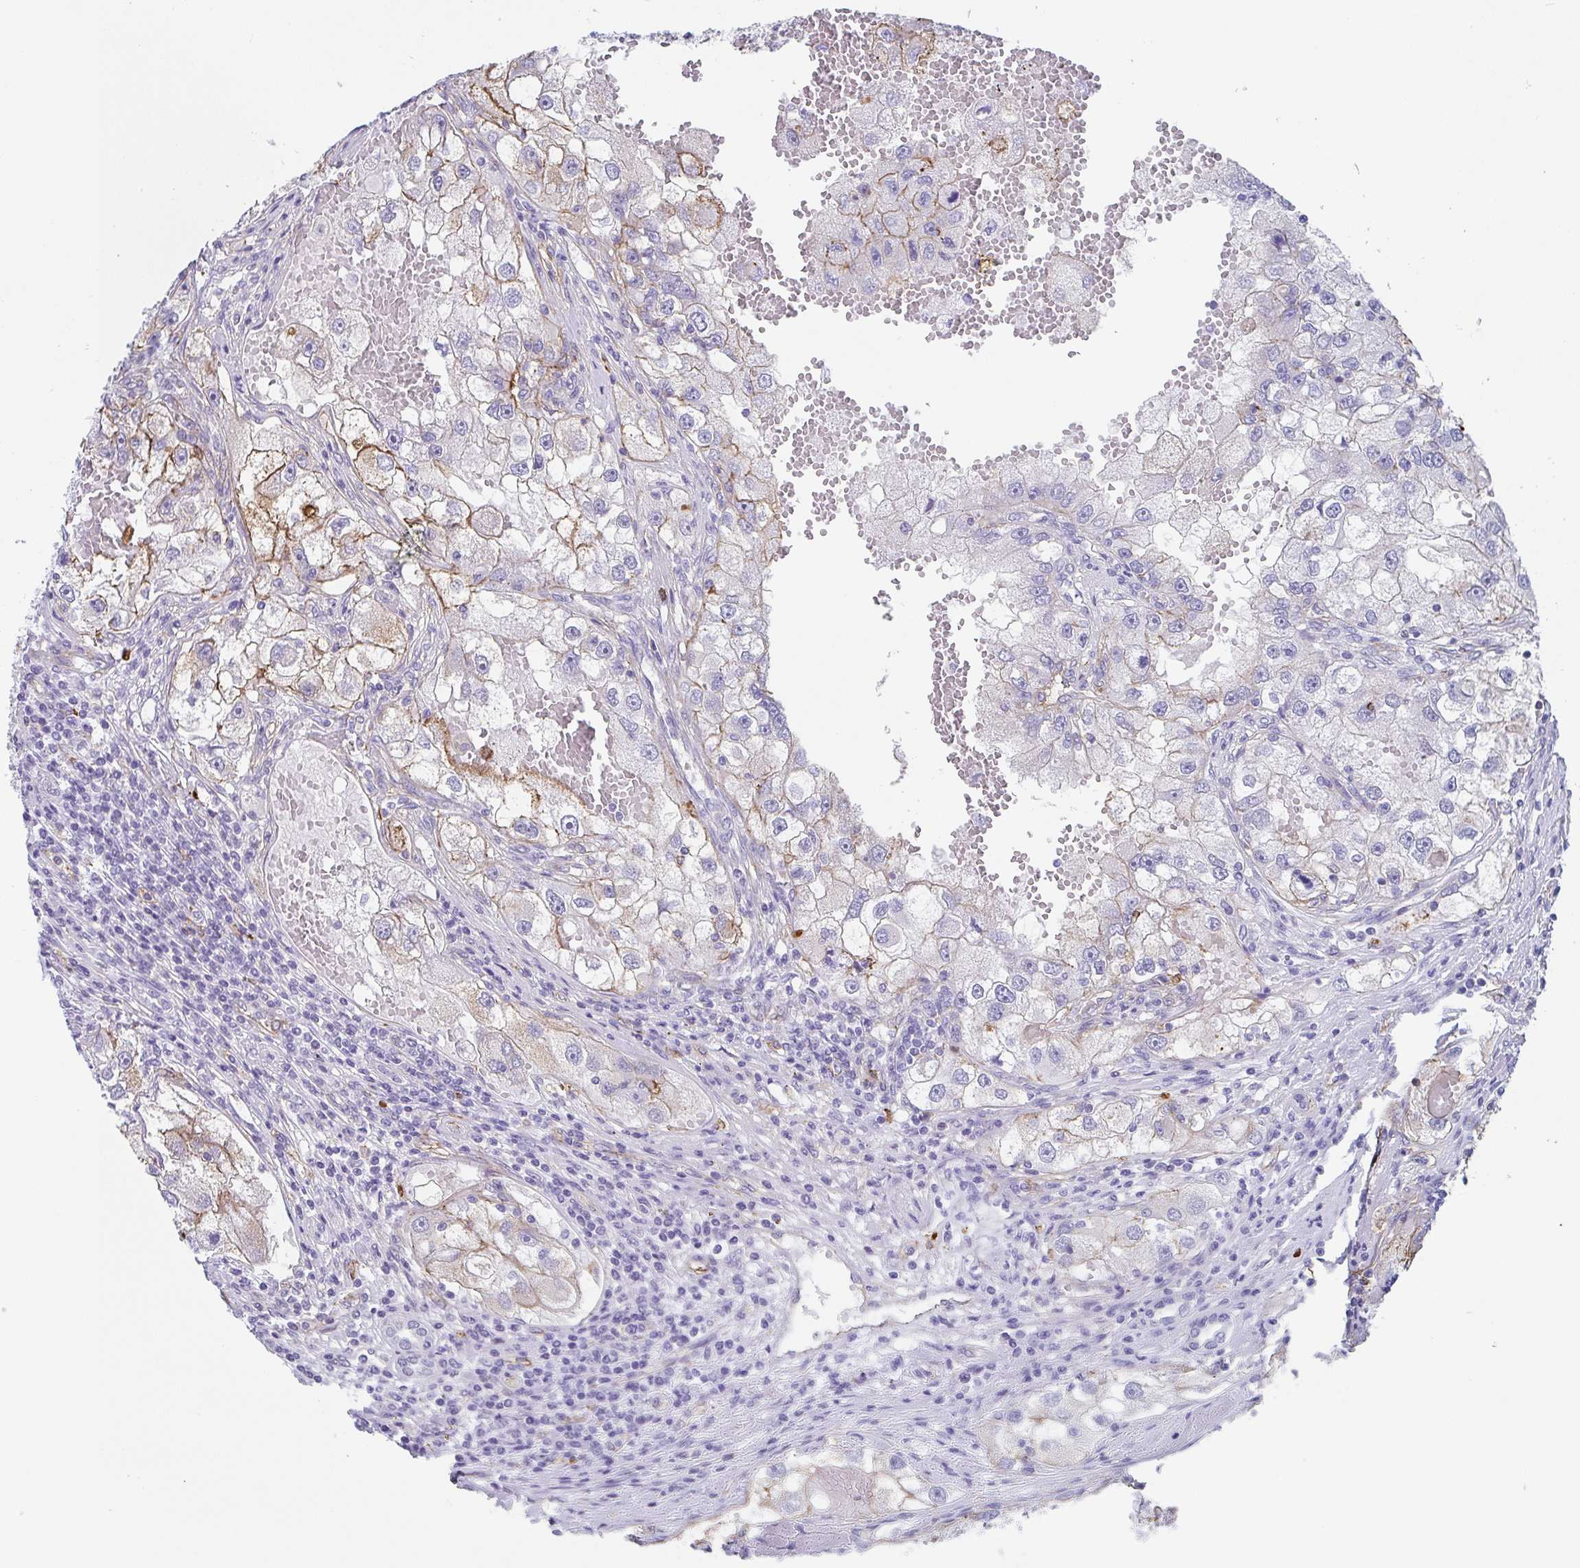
{"staining": {"intensity": "moderate", "quantity": "<25%", "location": "cytoplasmic/membranous"}, "tissue": "renal cancer", "cell_type": "Tumor cells", "image_type": "cancer", "snomed": [{"axis": "morphology", "description": "Adenocarcinoma, NOS"}, {"axis": "topography", "description": "Kidney"}], "caption": "Moderate cytoplasmic/membranous protein expression is appreciated in approximately <25% of tumor cells in renal cancer (adenocarcinoma).", "gene": "DBN1", "patient": {"sex": "male", "age": 63}}